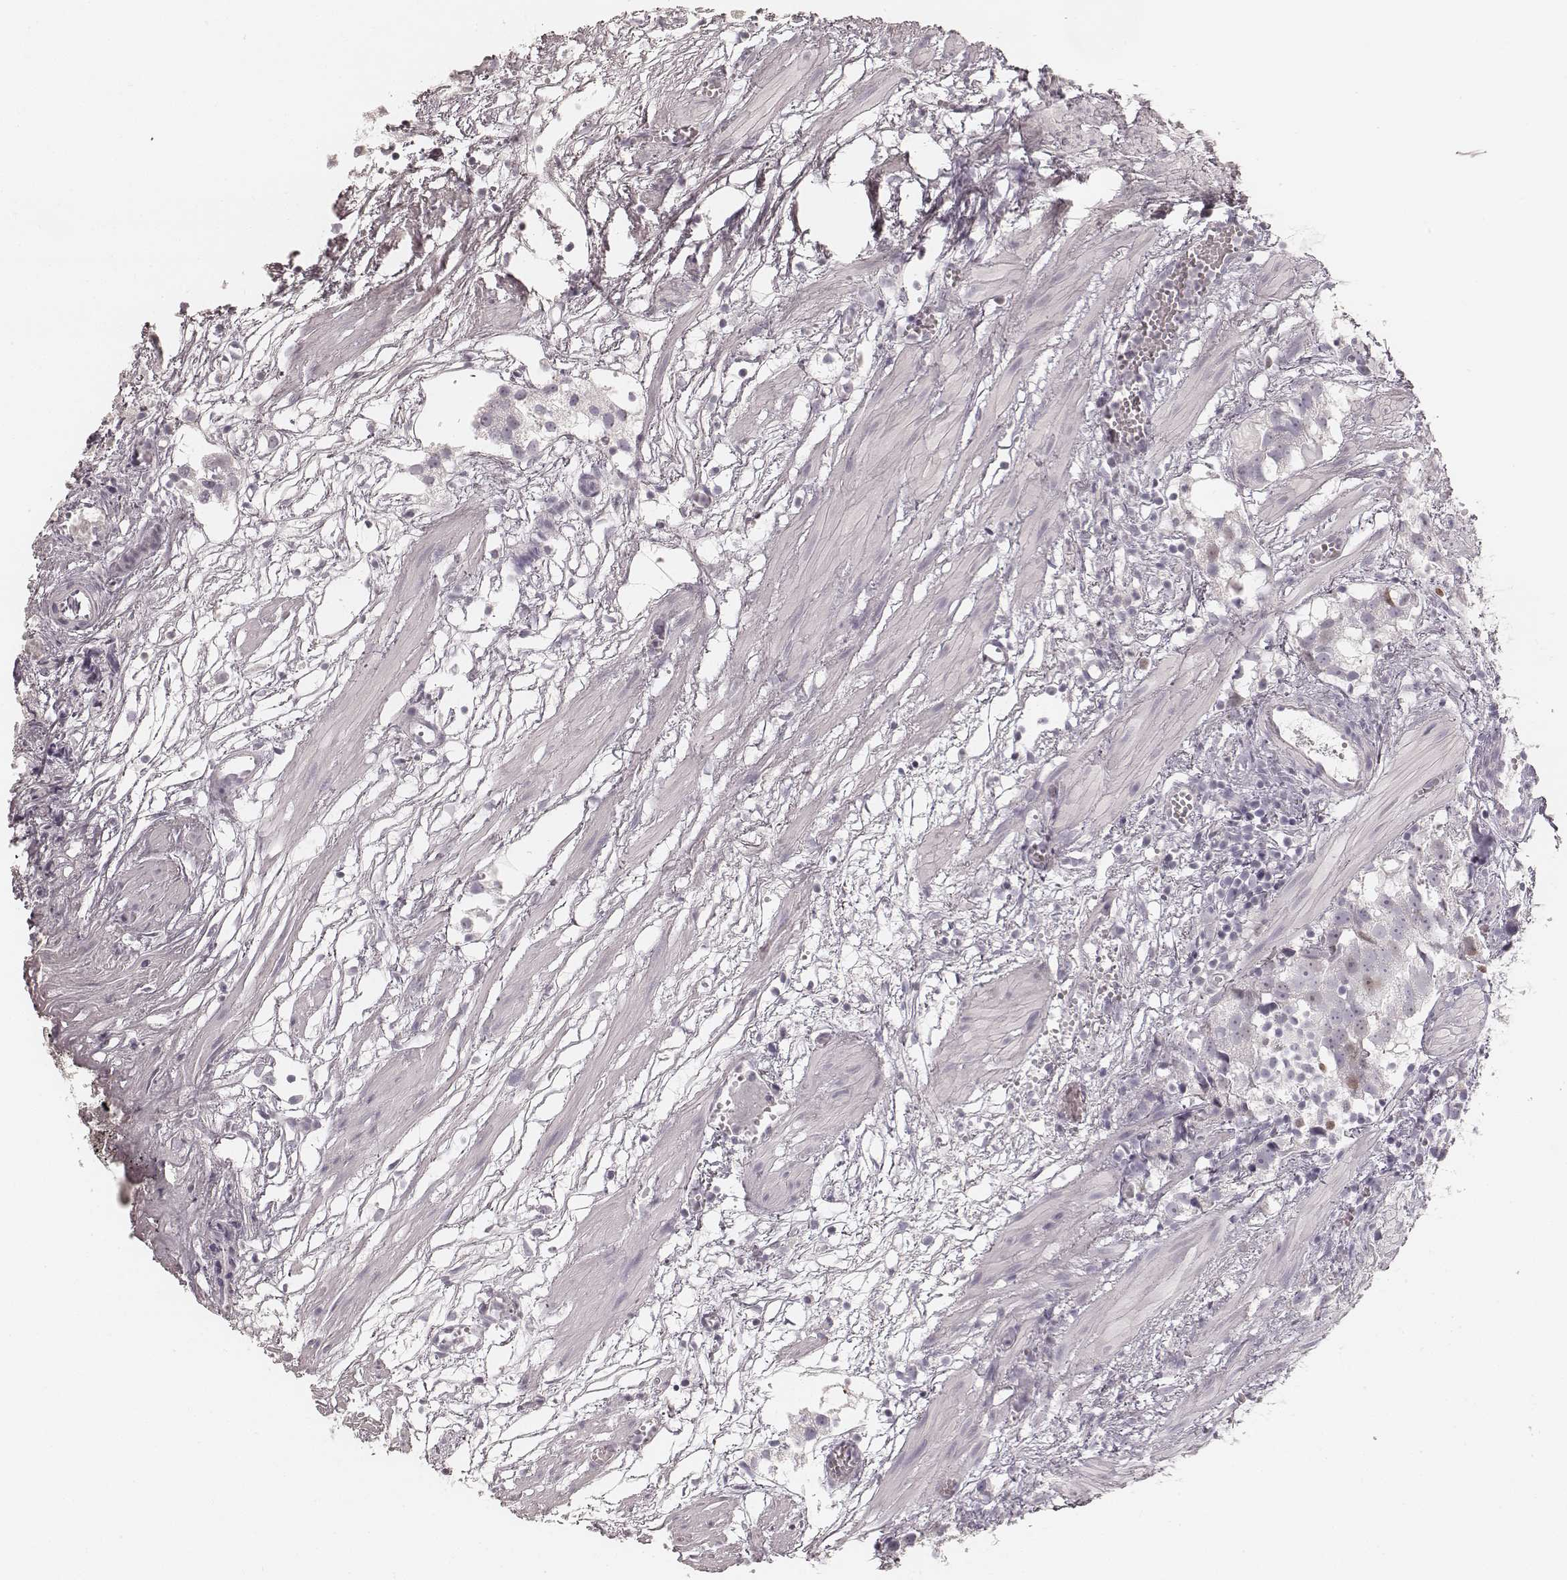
{"staining": {"intensity": "weak", "quantity": "<25%", "location": "nuclear"}, "tissue": "prostate cancer", "cell_type": "Tumor cells", "image_type": "cancer", "snomed": [{"axis": "morphology", "description": "Adenocarcinoma, High grade"}, {"axis": "topography", "description": "Prostate"}], "caption": "This is a histopathology image of immunohistochemistry staining of prostate cancer, which shows no positivity in tumor cells.", "gene": "TEX37", "patient": {"sex": "male", "age": 68}}